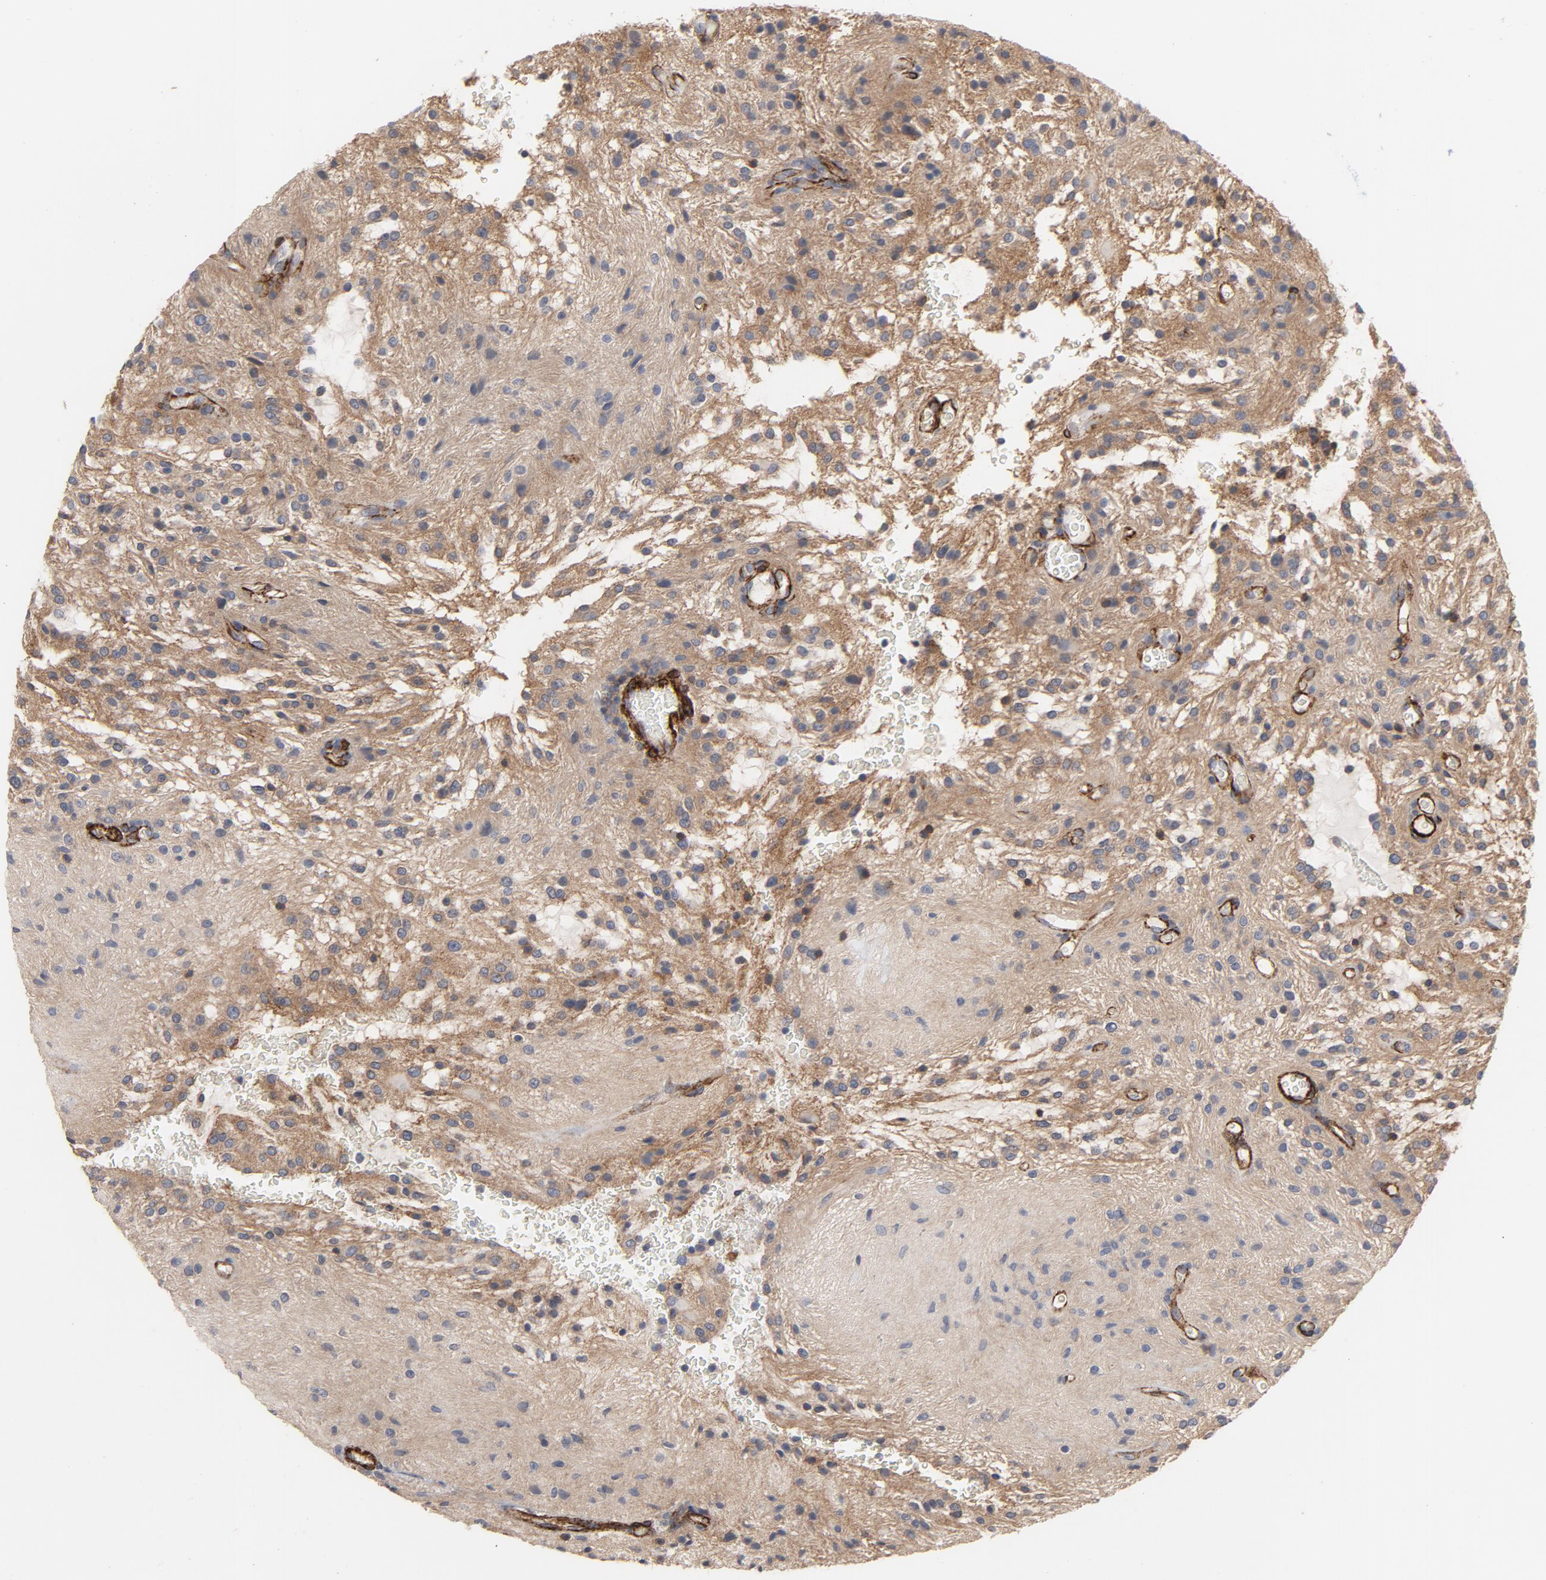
{"staining": {"intensity": "weak", "quantity": ">75%", "location": "cytoplasmic/membranous"}, "tissue": "glioma", "cell_type": "Tumor cells", "image_type": "cancer", "snomed": [{"axis": "morphology", "description": "Glioma, malignant, NOS"}, {"axis": "topography", "description": "Cerebellum"}], "caption": "An immunohistochemistry photomicrograph of tumor tissue is shown. Protein staining in brown shows weak cytoplasmic/membranous positivity in malignant glioma within tumor cells.", "gene": "GNG2", "patient": {"sex": "female", "age": 10}}